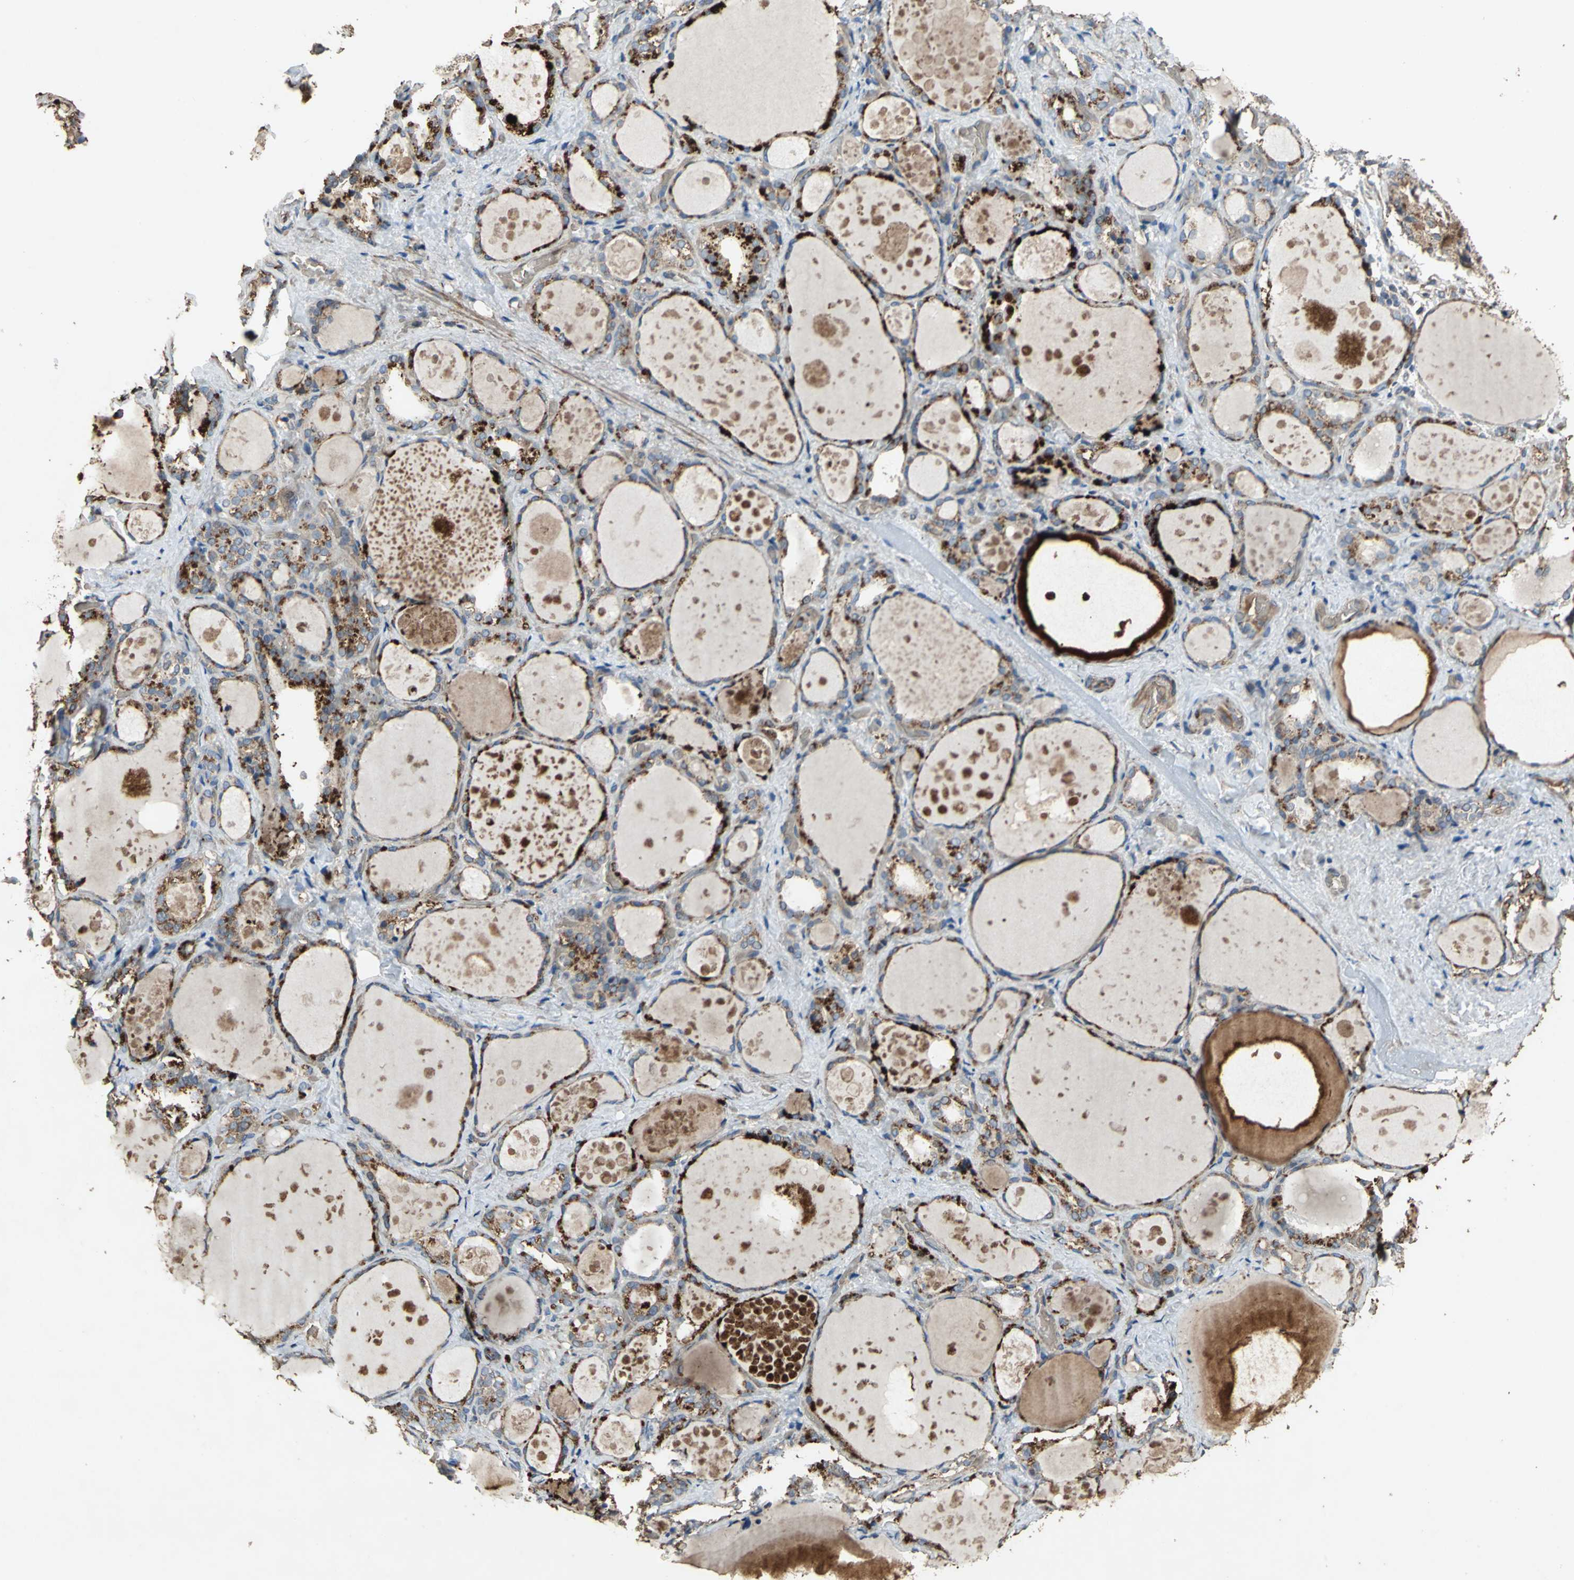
{"staining": {"intensity": "strong", "quantity": "25%-75%", "location": "cytoplasmic/membranous"}, "tissue": "thyroid gland", "cell_type": "Glandular cells", "image_type": "normal", "snomed": [{"axis": "morphology", "description": "Normal tissue, NOS"}, {"axis": "topography", "description": "Thyroid gland"}], "caption": "IHC of unremarkable thyroid gland shows high levels of strong cytoplasmic/membranous expression in approximately 25%-75% of glandular cells.", "gene": "POLRMT", "patient": {"sex": "female", "age": 75}}